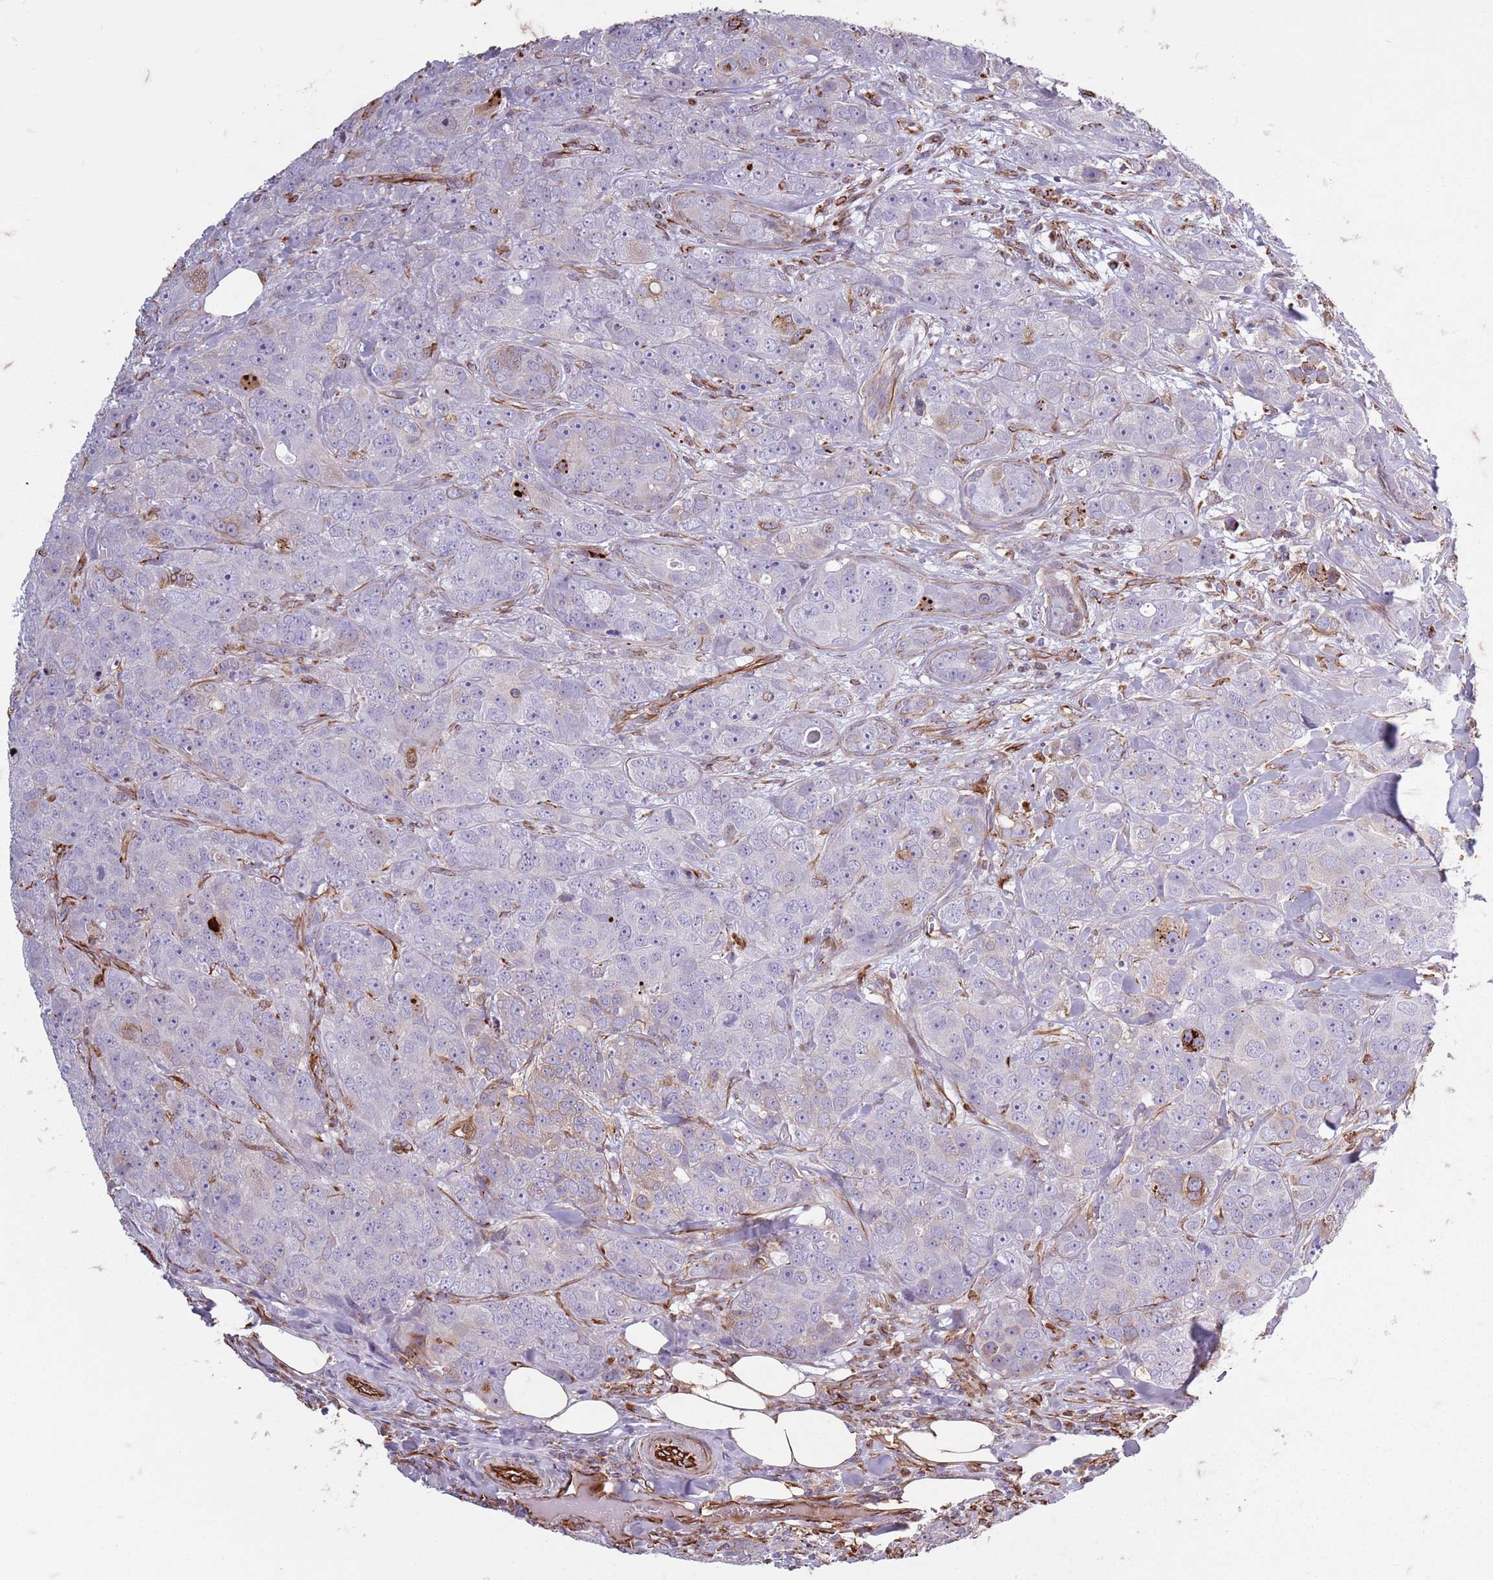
{"staining": {"intensity": "negative", "quantity": "none", "location": "none"}, "tissue": "breast cancer", "cell_type": "Tumor cells", "image_type": "cancer", "snomed": [{"axis": "morphology", "description": "Duct carcinoma"}, {"axis": "topography", "description": "Breast"}], "caption": "This is an IHC photomicrograph of human breast cancer. There is no positivity in tumor cells.", "gene": "TAS2R38", "patient": {"sex": "female", "age": 43}}